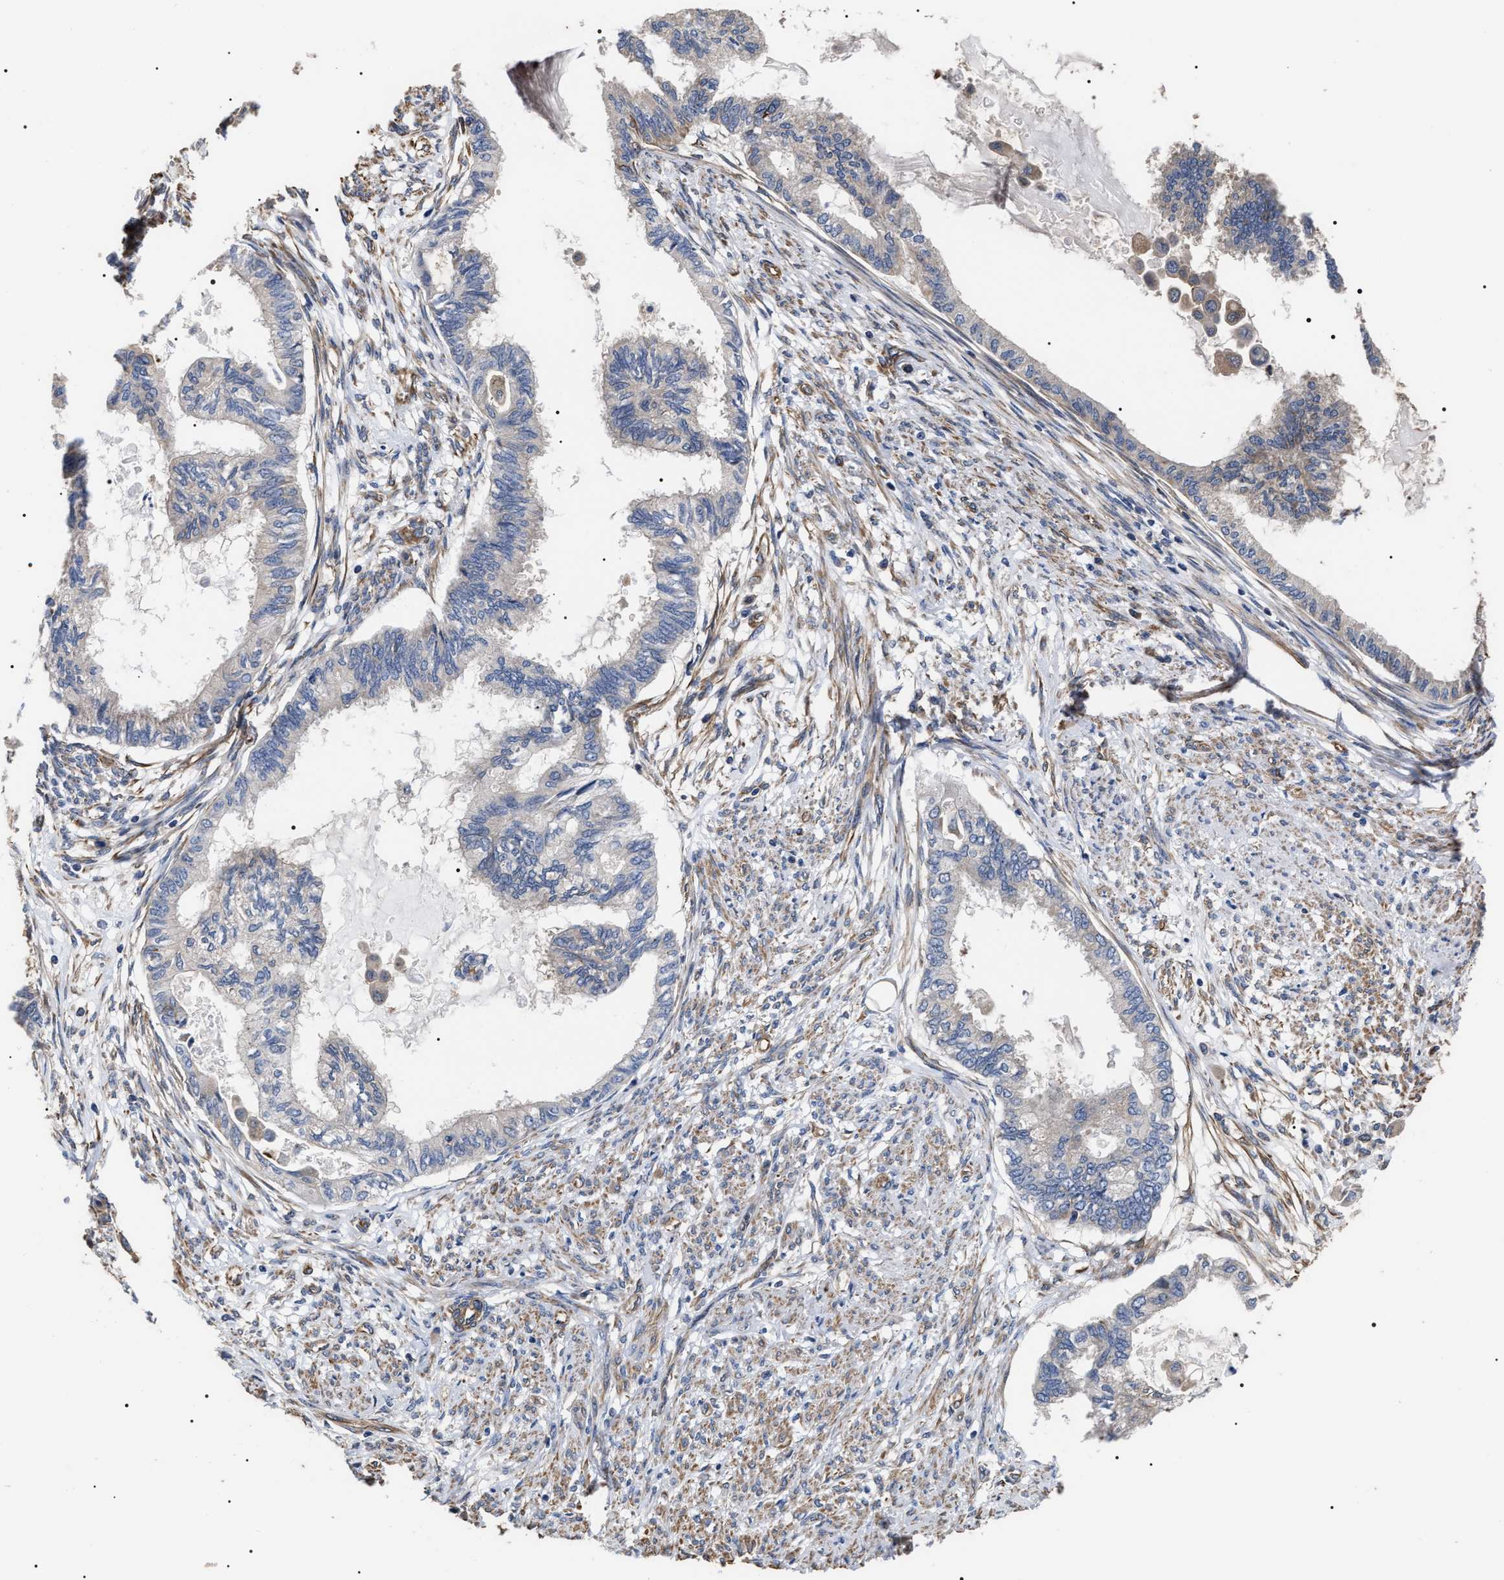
{"staining": {"intensity": "negative", "quantity": "none", "location": "none"}, "tissue": "cervical cancer", "cell_type": "Tumor cells", "image_type": "cancer", "snomed": [{"axis": "morphology", "description": "Normal tissue, NOS"}, {"axis": "morphology", "description": "Adenocarcinoma, NOS"}, {"axis": "topography", "description": "Cervix"}, {"axis": "topography", "description": "Endometrium"}], "caption": "An immunohistochemistry (IHC) image of cervical cancer is shown. There is no staining in tumor cells of cervical cancer. (Brightfield microscopy of DAB (3,3'-diaminobenzidine) immunohistochemistry (IHC) at high magnification).", "gene": "TSPAN33", "patient": {"sex": "female", "age": 86}}